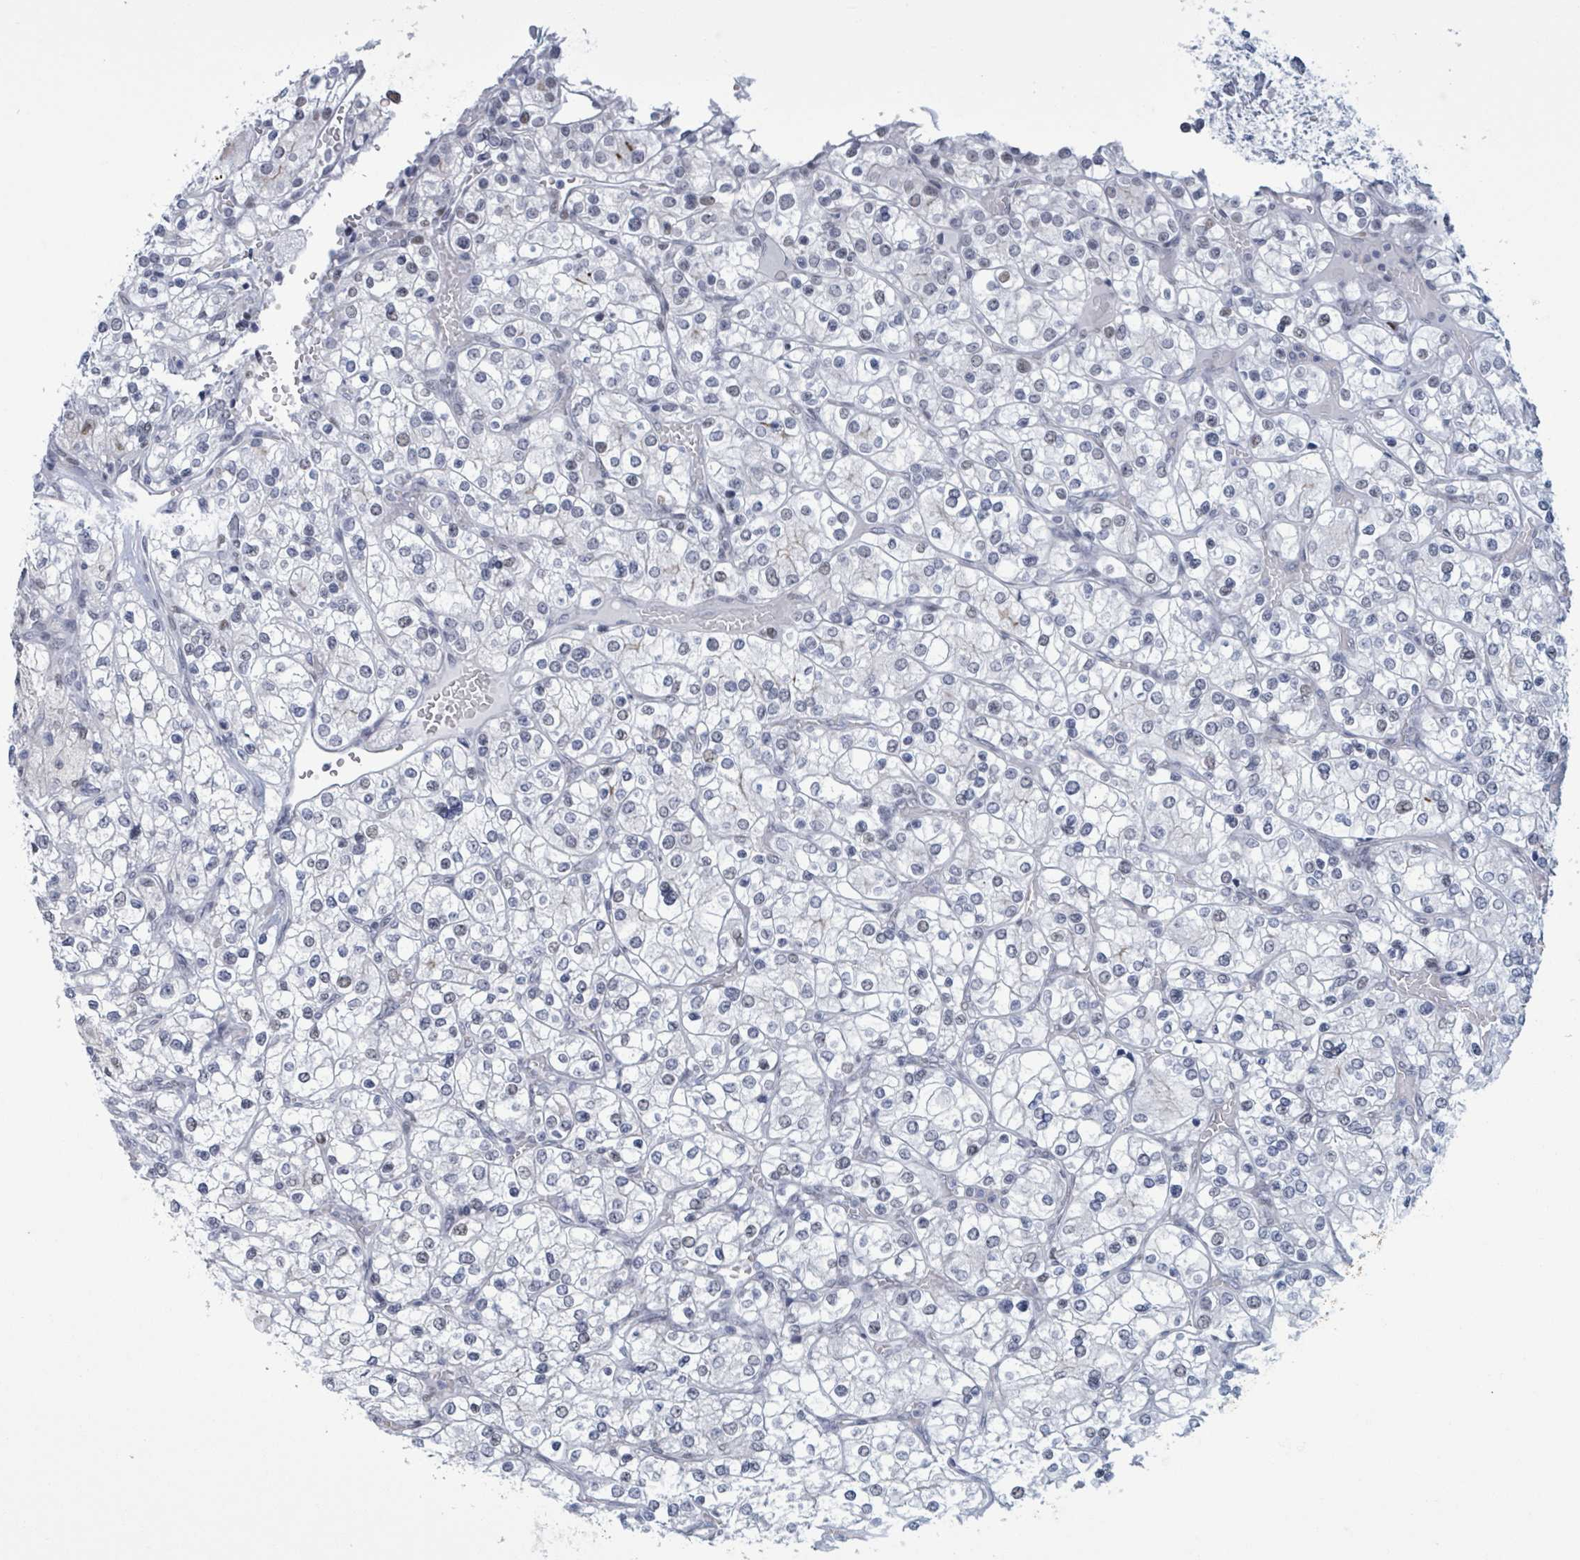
{"staining": {"intensity": "negative", "quantity": "none", "location": "none"}, "tissue": "renal cancer", "cell_type": "Tumor cells", "image_type": "cancer", "snomed": [{"axis": "morphology", "description": "Adenocarcinoma, NOS"}, {"axis": "topography", "description": "Kidney"}], "caption": "Adenocarcinoma (renal) was stained to show a protein in brown. There is no significant positivity in tumor cells. Brightfield microscopy of immunohistochemistry stained with DAB (3,3'-diaminobenzidine) (brown) and hematoxylin (blue), captured at high magnification.", "gene": "CT45A5", "patient": {"sex": "male", "age": 80}}